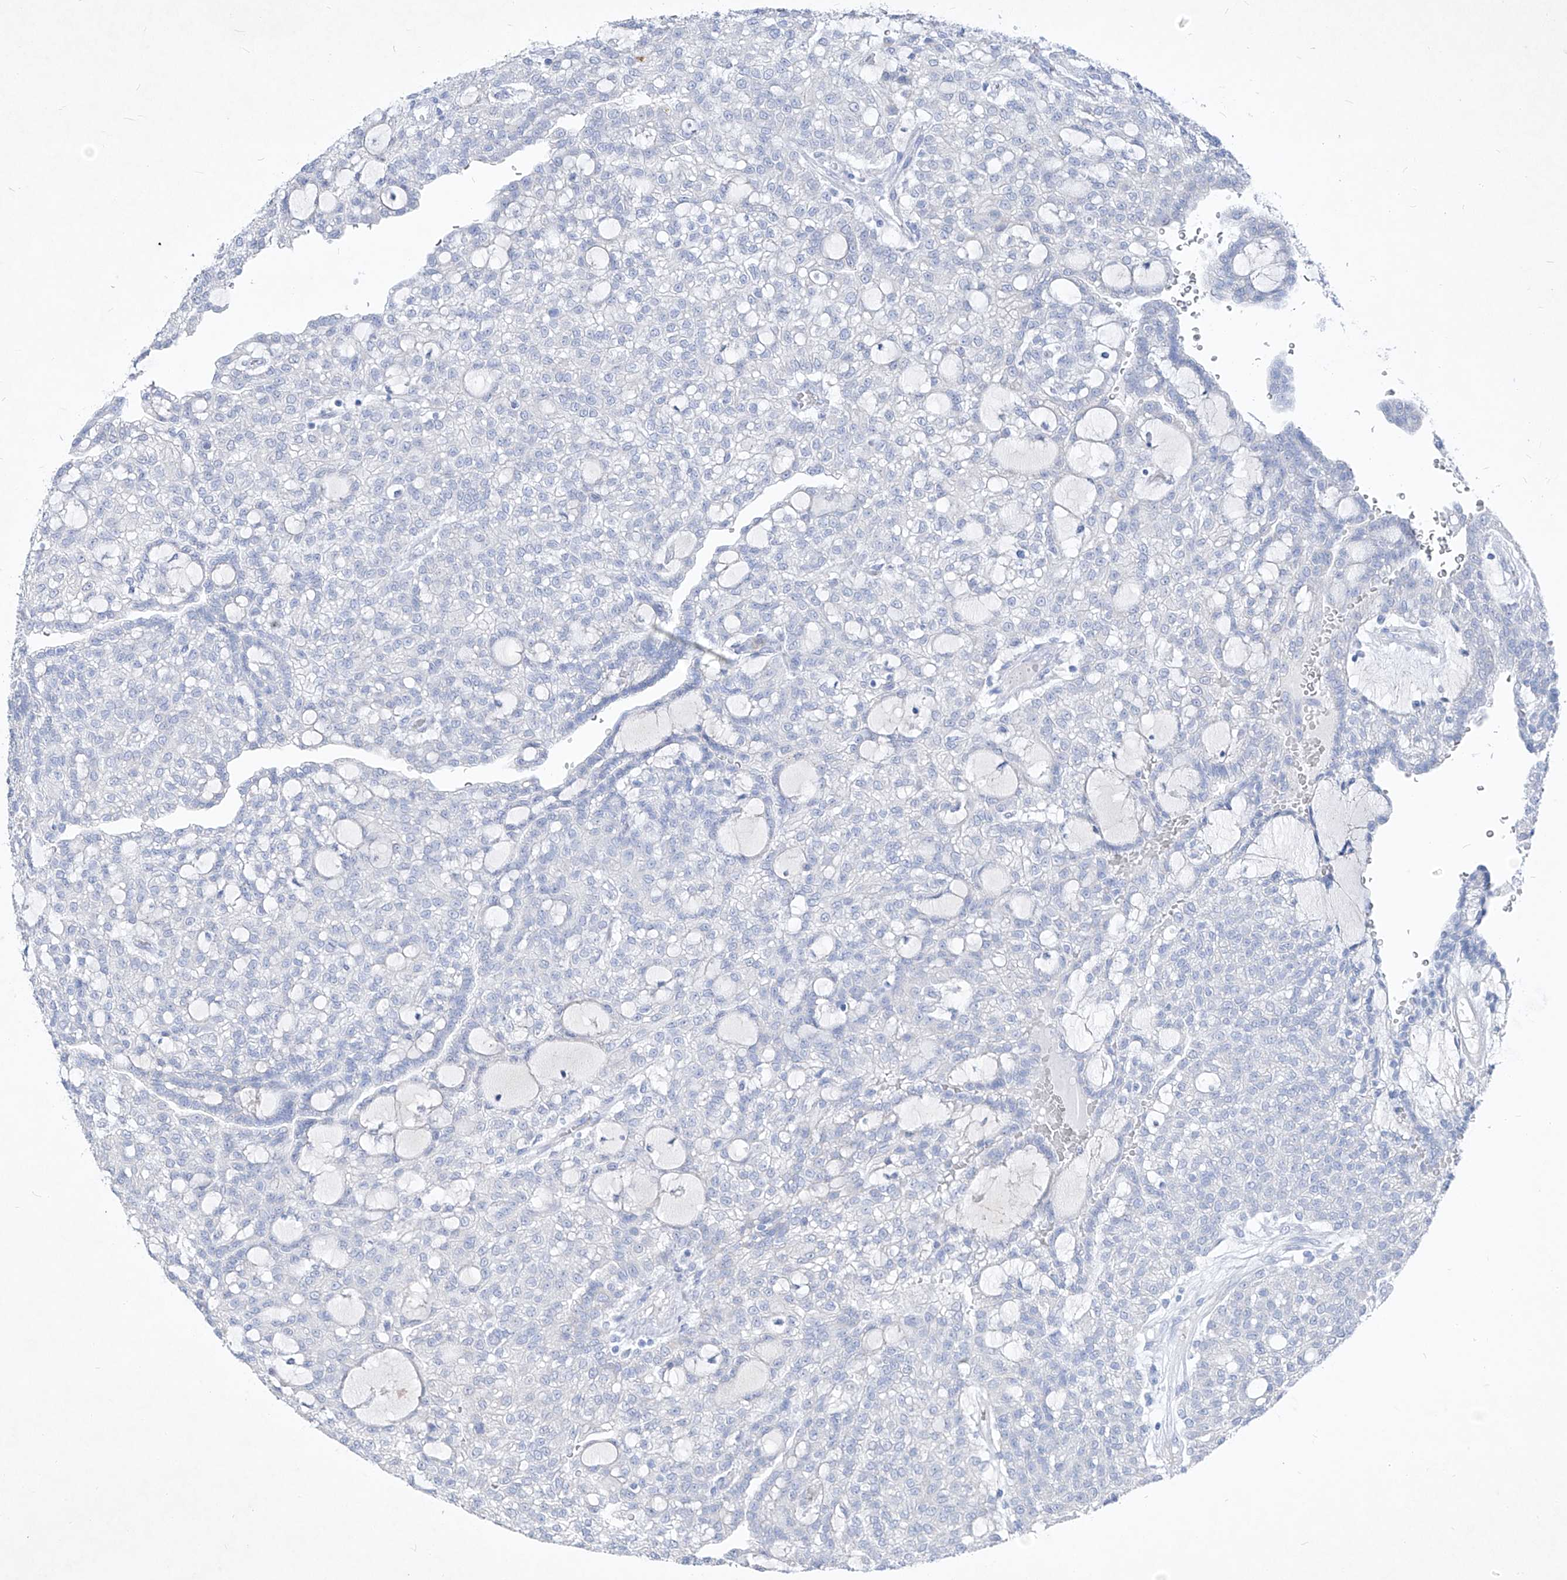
{"staining": {"intensity": "negative", "quantity": "none", "location": "none"}, "tissue": "renal cancer", "cell_type": "Tumor cells", "image_type": "cancer", "snomed": [{"axis": "morphology", "description": "Adenocarcinoma, NOS"}, {"axis": "topography", "description": "Kidney"}], "caption": "The immunohistochemistry (IHC) histopathology image has no significant positivity in tumor cells of renal cancer tissue. The staining is performed using DAB brown chromogen with nuclei counter-stained in using hematoxylin.", "gene": "FRS3", "patient": {"sex": "male", "age": 63}}